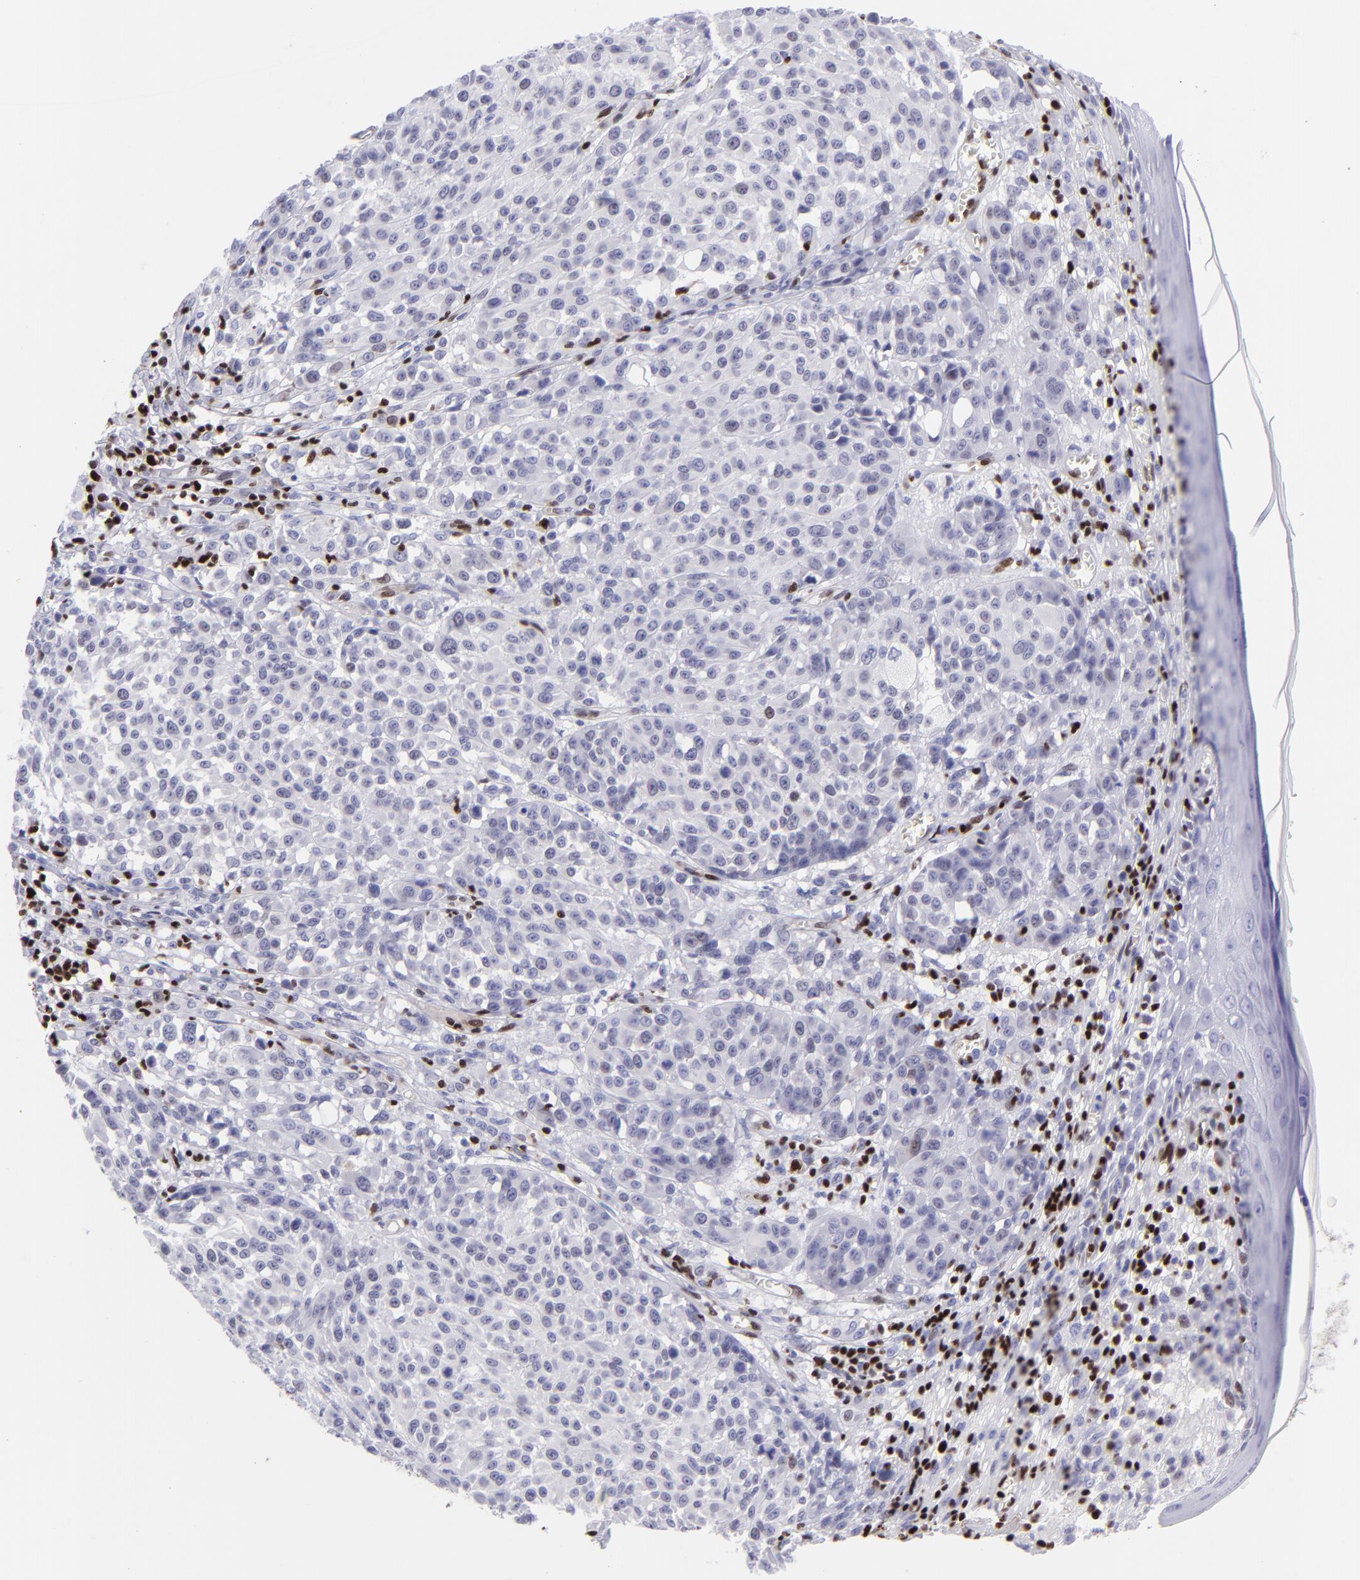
{"staining": {"intensity": "weak", "quantity": "<25%", "location": "nuclear"}, "tissue": "melanoma", "cell_type": "Tumor cells", "image_type": "cancer", "snomed": [{"axis": "morphology", "description": "Malignant melanoma, NOS"}, {"axis": "topography", "description": "Skin"}], "caption": "Image shows no protein positivity in tumor cells of melanoma tissue.", "gene": "ETS1", "patient": {"sex": "female", "age": 49}}